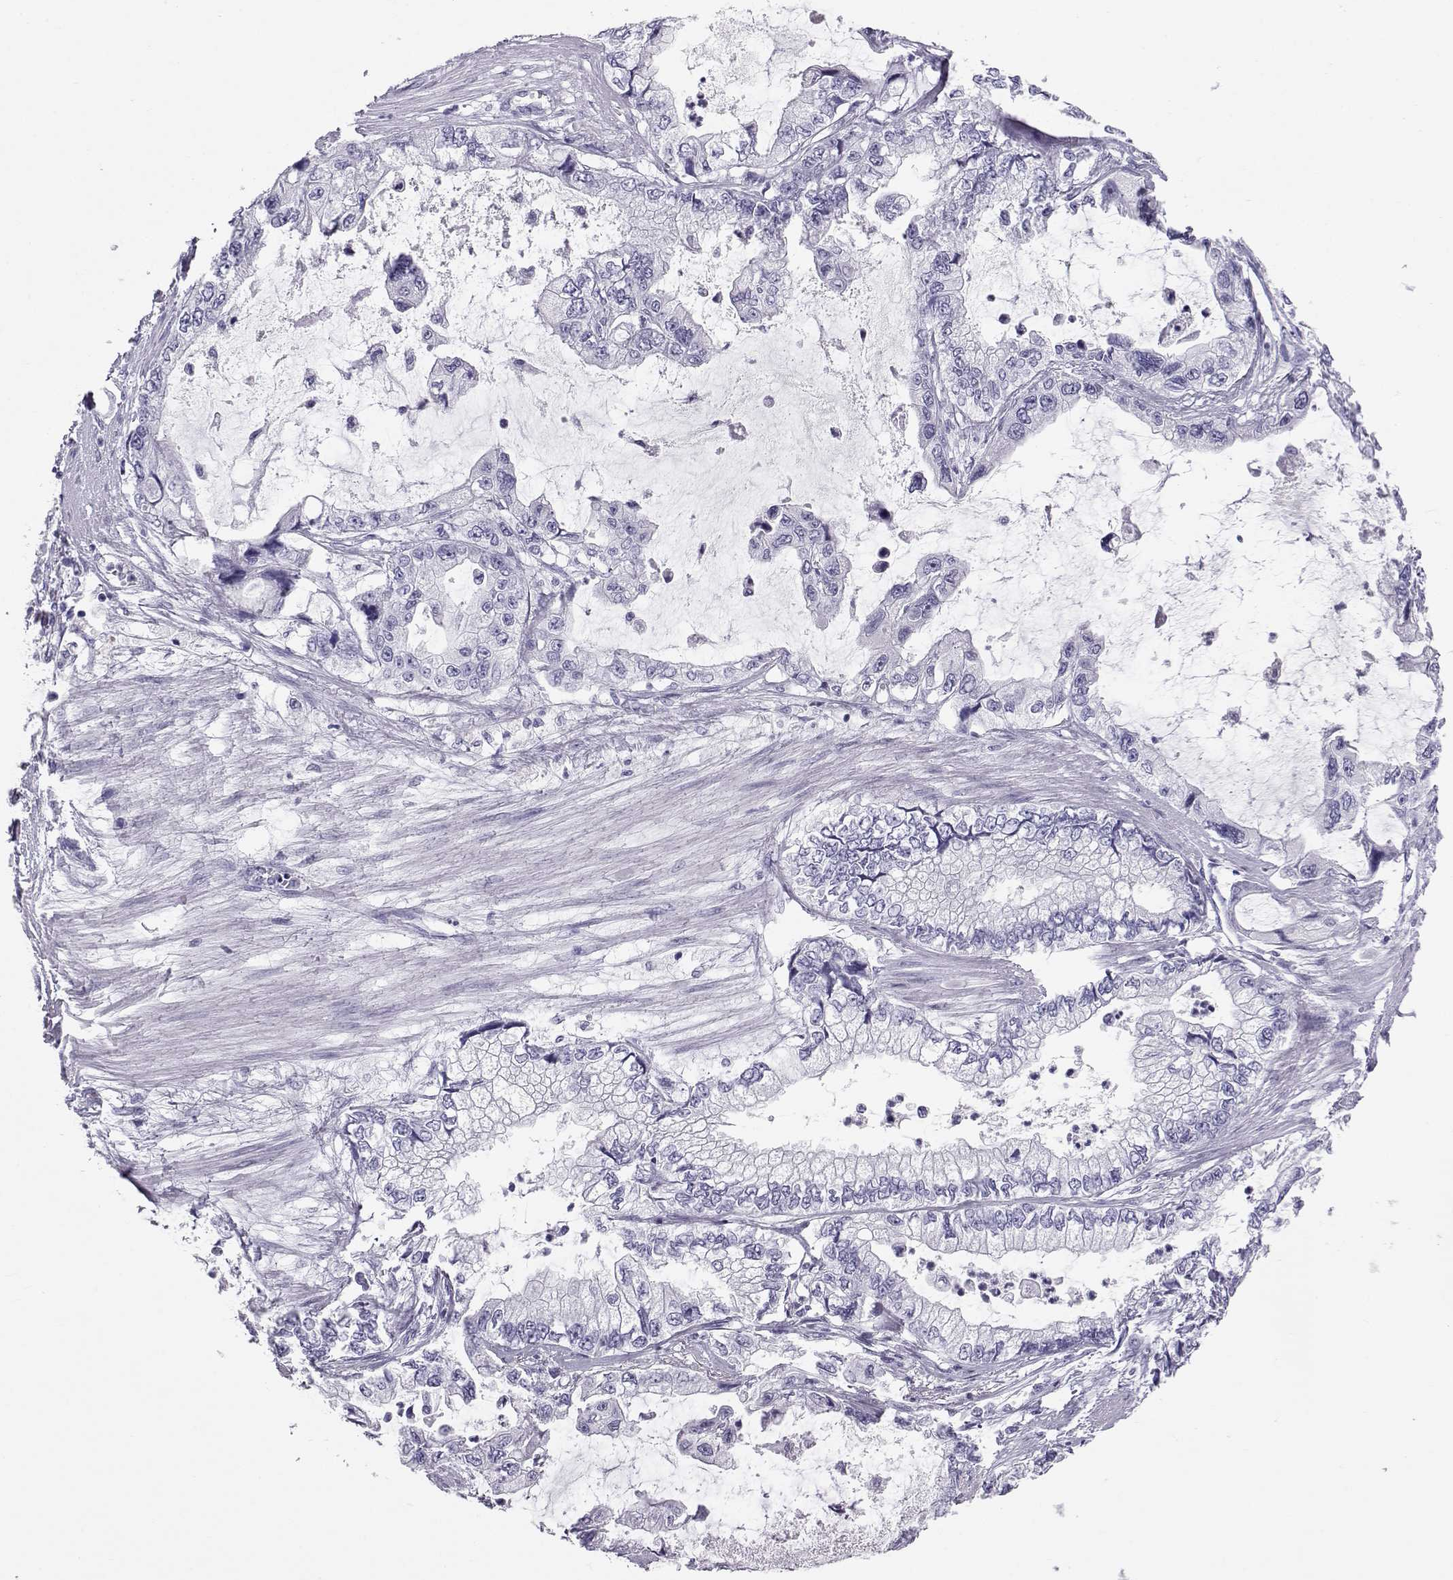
{"staining": {"intensity": "negative", "quantity": "none", "location": "none"}, "tissue": "stomach cancer", "cell_type": "Tumor cells", "image_type": "cancer", "snomed": [{"axis": "morphology", "description": "Adenocarcinoma, NOS"}, {"axis": "topography", "description": "Pancreas"}, {"axis": "topography", "description": "Stomach, upper"}, {"axis": "topography", "description": "Stomach"}], "caption": "Tumor cells show no significant protein staining in stomach cancer (adenocarcinoma).", "gene": "RD3", "patient": {"sex": "male", "age": 77}}